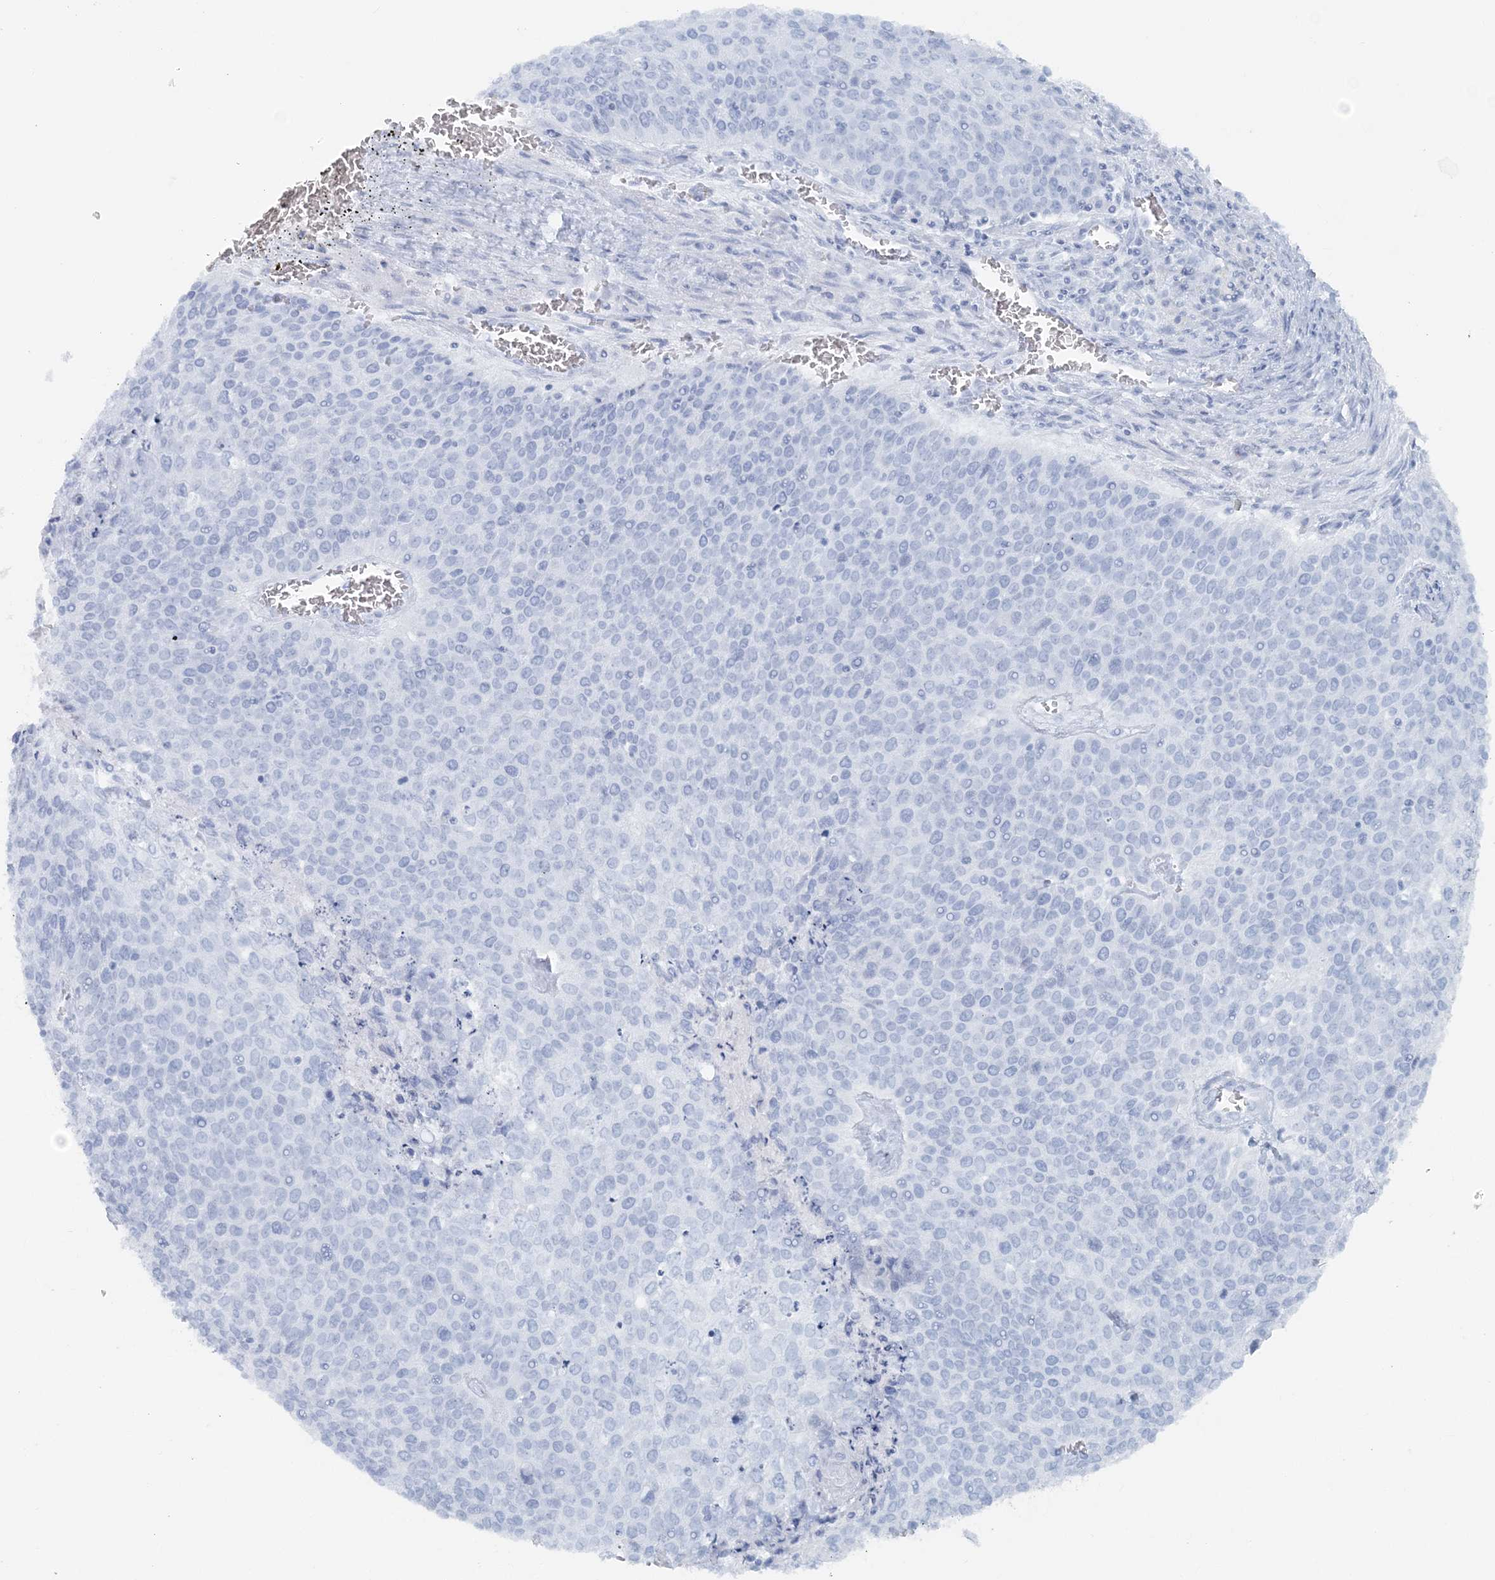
{"staining": {"intensity": "negative", "quantity": "none", "location": "none"}, "tissue": "cervical cancer", "cell_type": "Tumor cells", "image_type": "cancer", "snomed": [{"axis": "morphology", "description": "Squamous cell carcinoma, NOS"}, {"axis": "topography", "description": "Cervix"}], "caption": "High power microscopy photomicrograph of an immunohistochemistry photomicrograph of squamous cell carcinoma (cervical), revealing no significant staining in tumor cells.", "gene": "ATP11A", "patient": {"sex": "female", "age": 39}}